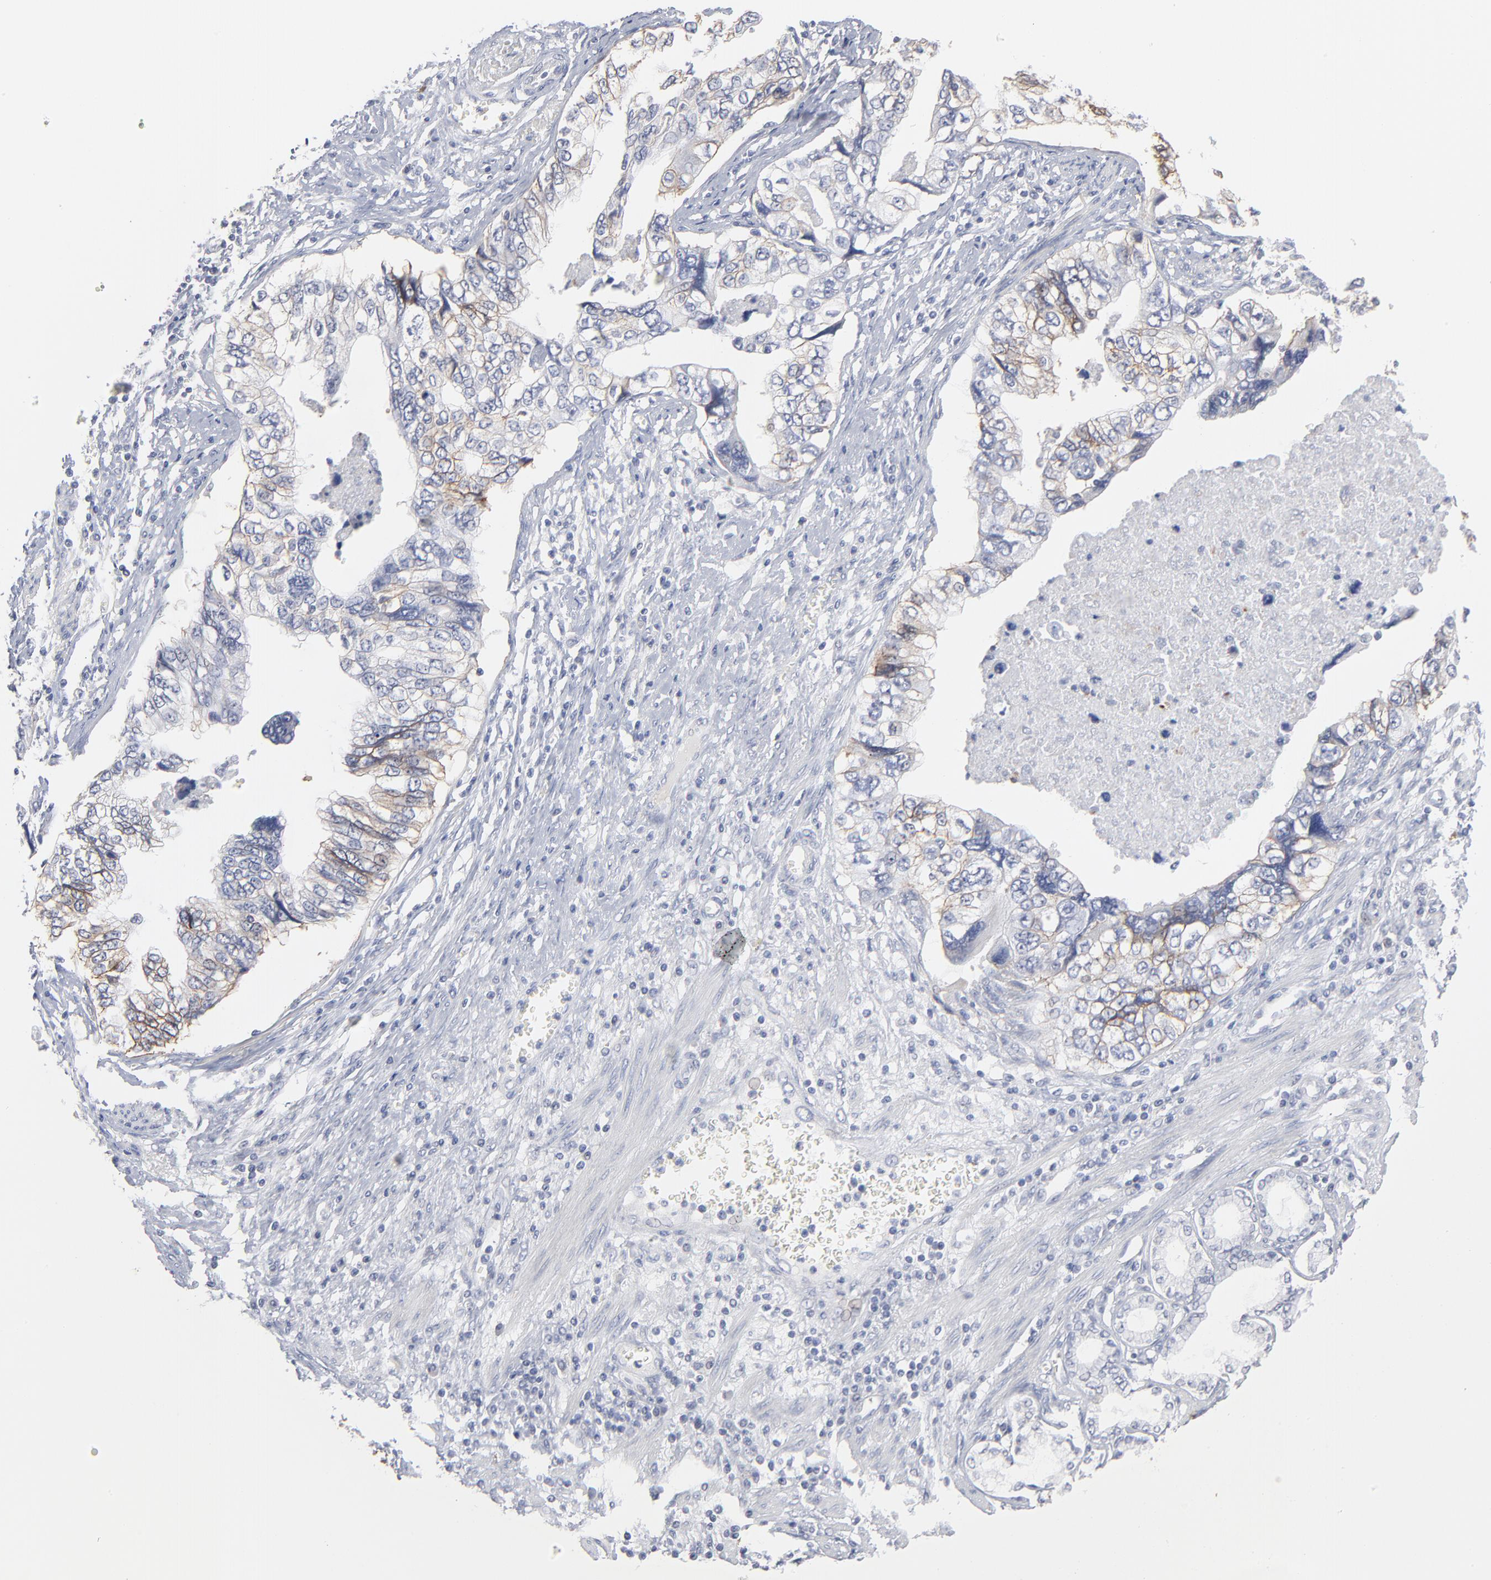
{"staining": {"intensity": "moderate", "quantity": "25%-75%", "location": "cytoplasmic/membranous"}, "tissue": "stomach cancer", "cell_type": "Tumor cells", "image_type": "cancer", "snomed": [{"axis": "morphology", "description": "Adenocarcinoma, NOS"}, {"axis": "topography", "description": "Pancreas"}, {"axis": "topography", "description": "Stomach, upper"}], "caption": "This histopathology image demonstrates immunohistochemistry staining of human stomach cancer (adenocarcinoma), with medium moderate cytoplasmic/membranous staining in about 25%-75% of tumor cells.", "gene": "SLC16A1", "patient": {"sex": "male", "age": 77}}